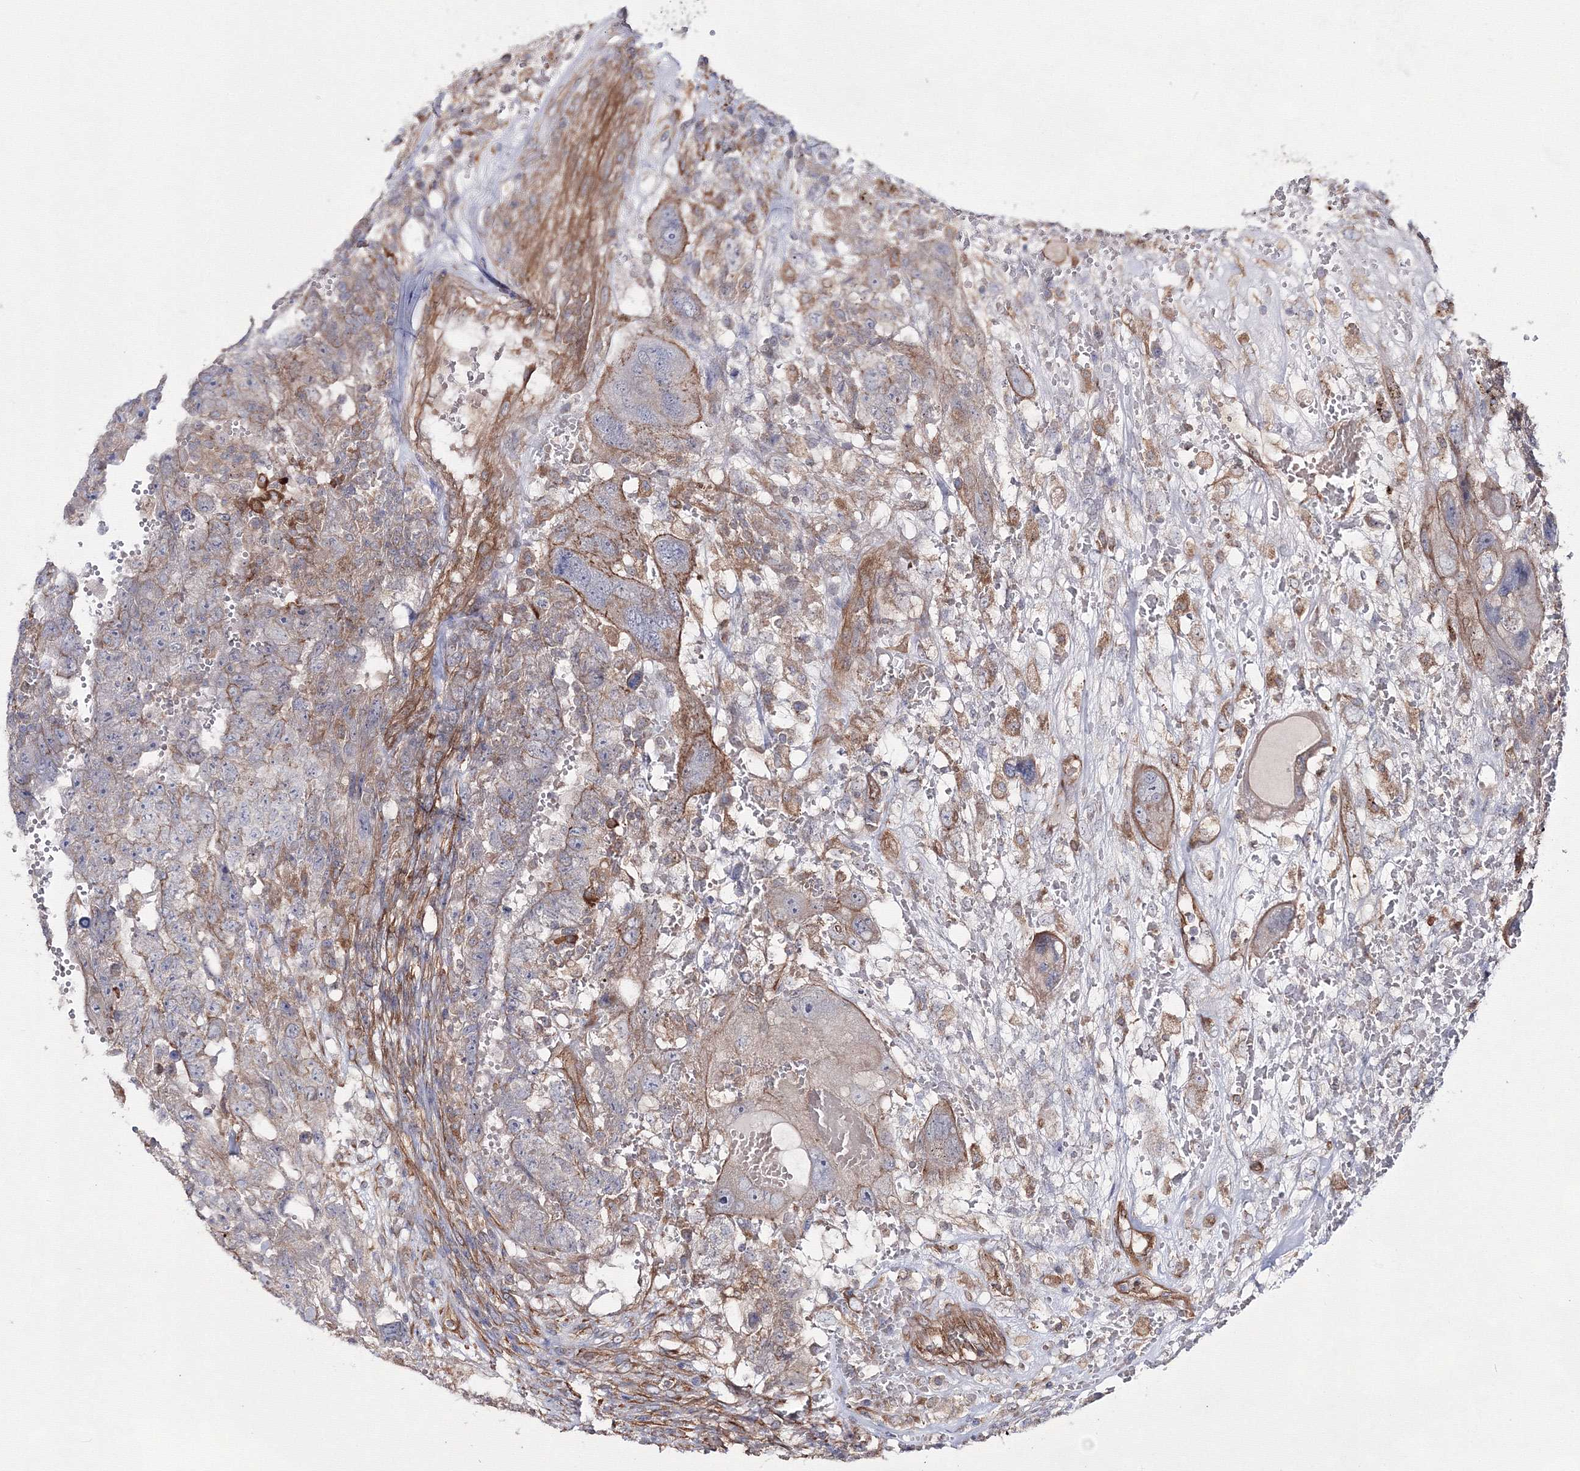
{"staining": {"intensity": "moderate", "quantity": "<25%", "location": "cytoplasmic/membranous"}, "tissue": "testis cancer", "cell_type": "Tumor cells", "image_type": "cancer", "snomed": [{"axis": "morphology", "description": "Carcinoma, Embryonal, NOS"}, {"axis": "topography", "description": "Testis"}], "caption": "There is low levels of moderate cytoplasmic/membranous expression in tumor cells of testis cancer (embryonal carcinoma), as demonstrated by immunohistochemical staining (brown color).", "gene": "EXOC6", "patient": {"sex": "male", "age": 26}}